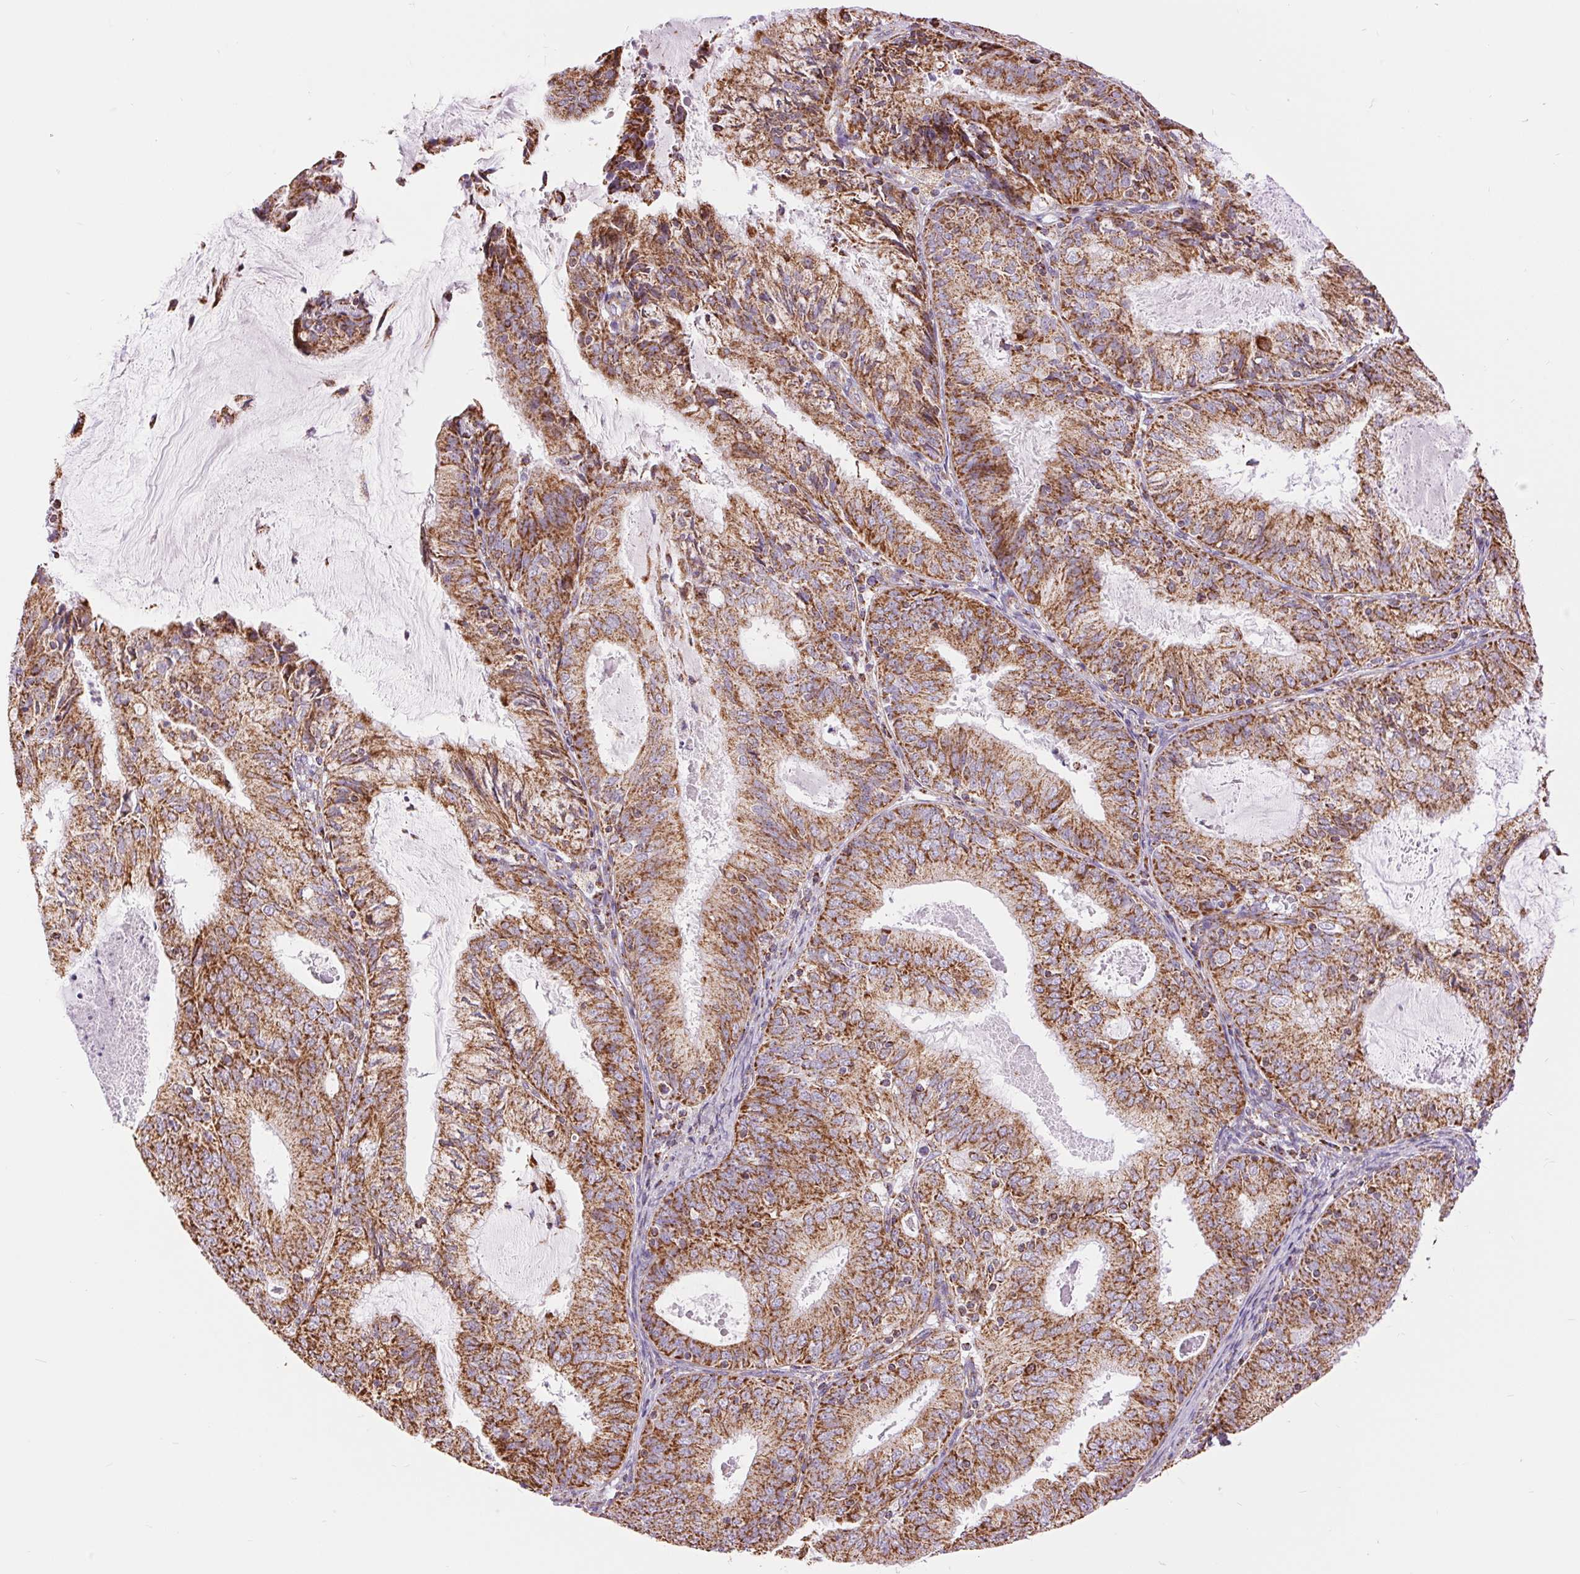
{"staining": {"intensity": "strong", "quantity": ">75%", "location": "cytoplasmic/membranous"}, "tissue": "endometrial cancer", "cell_type": "Tumor cells", "image_type": "cancer", "snomed": [{"axis": "morphology", "description": "Adenocarcinoma, NOS"}, {"axis": "topography", "description": "Endometrium"}], "caption": "A high-resolution image shows immunohistochemistry (IHC) staining of adenocarcinoma (endometrial), which displays strong cytoplasmic/membranous positivity in approximately >75% of tumor cells.", "gene": "ATP5PB", "patient": {"sex": "female", "age": 57}}